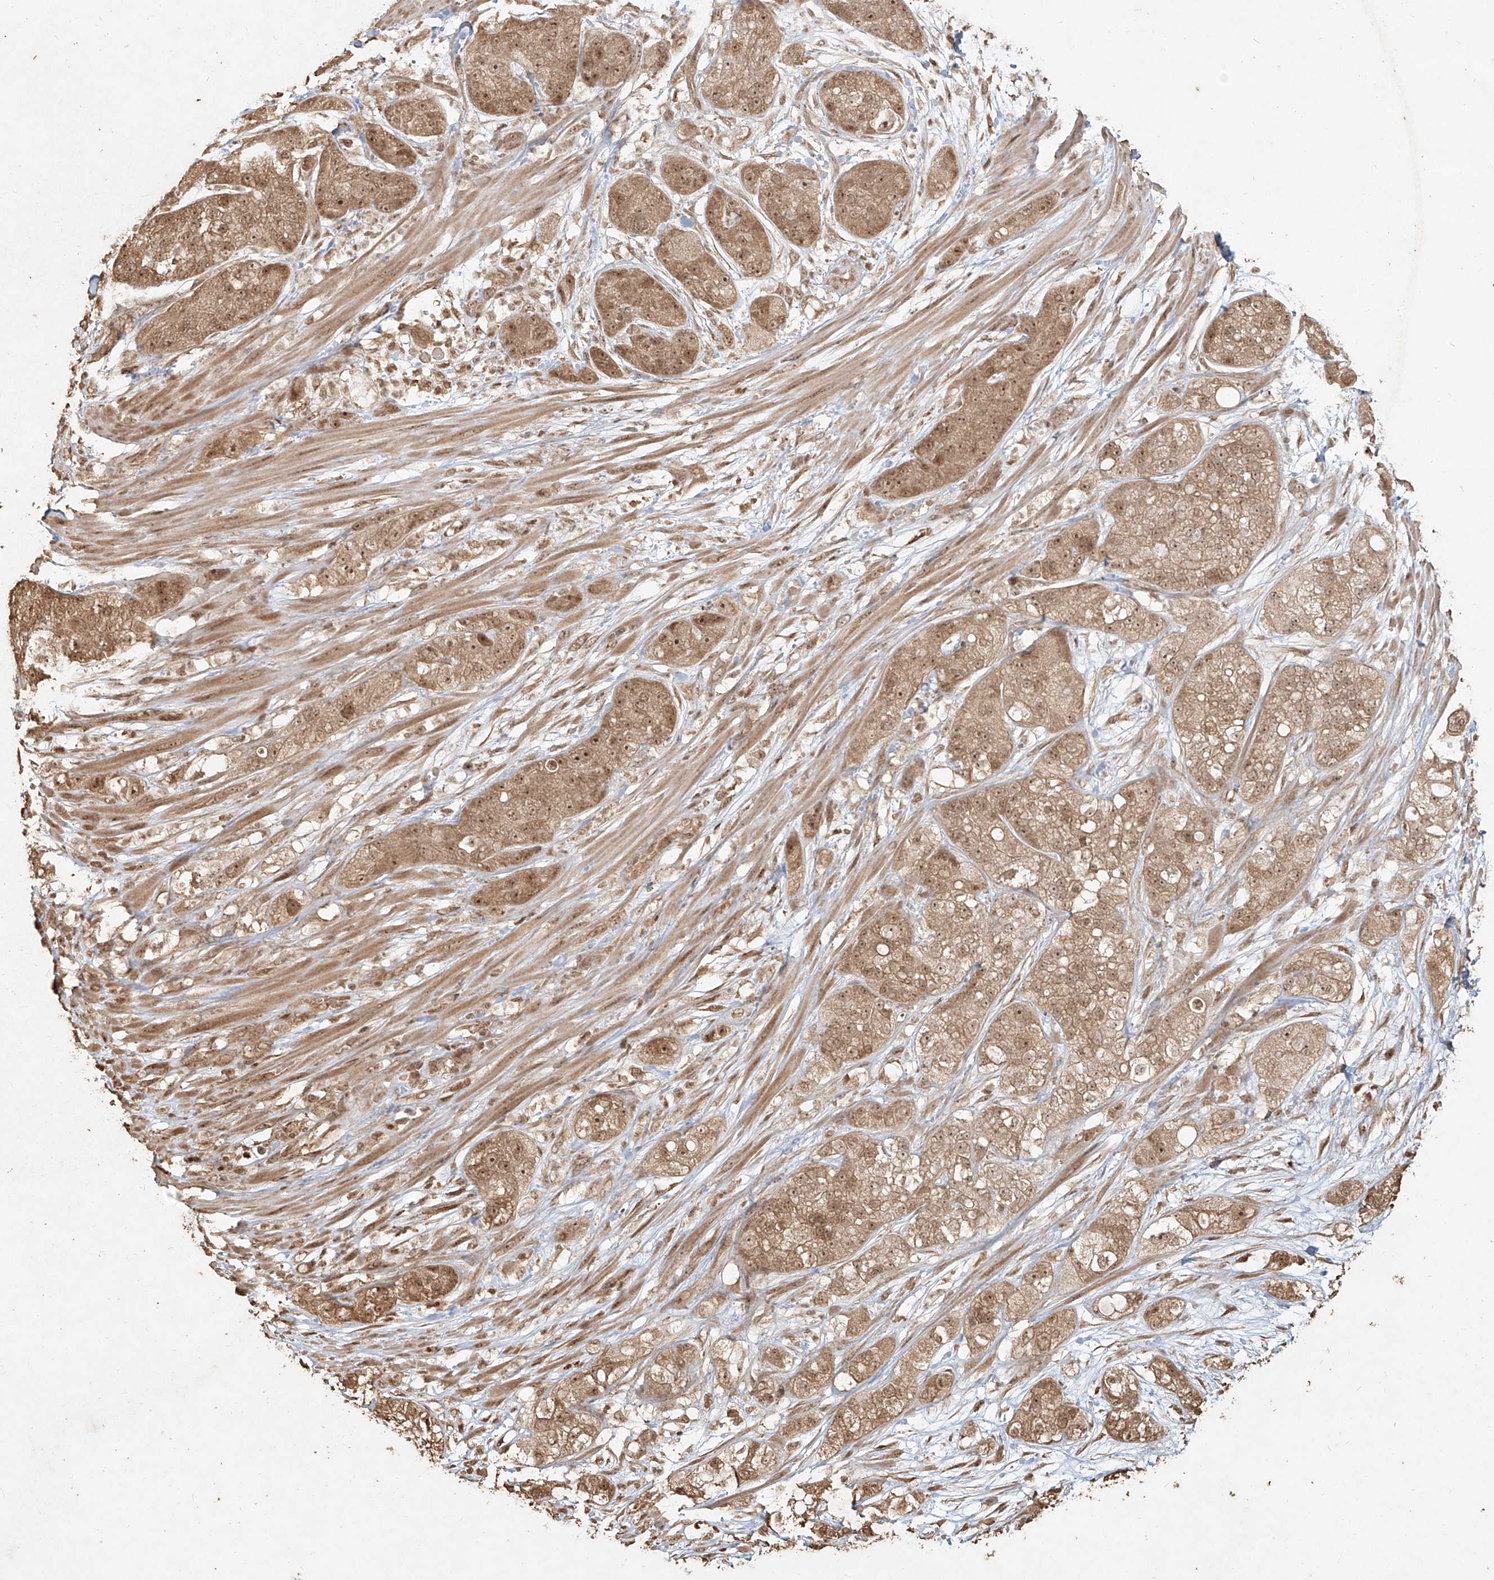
{"staining": {"intensity": "moderate", "quantity": ">75%", "location": "cytoplasmic/membranous,nuclear"}, "tissue": "pancreatic cancer", "cell_type": "Tumor cells", "image_type": "cancer", "snomed": [{"axis": "morphology", "description": "Adenocarcinoma, NOS"}, {"axis": "topography", "description": "Pancreas"}], "caption": "This is an image of immunohistochemistry staining of pancreatic adenocarcinoma, which shows moderate staining in the cytoplasmic/membranous and nuclear of tumor cells.", "gene": "UBE2K", "patient": {"sex": "female", "age": 78}}